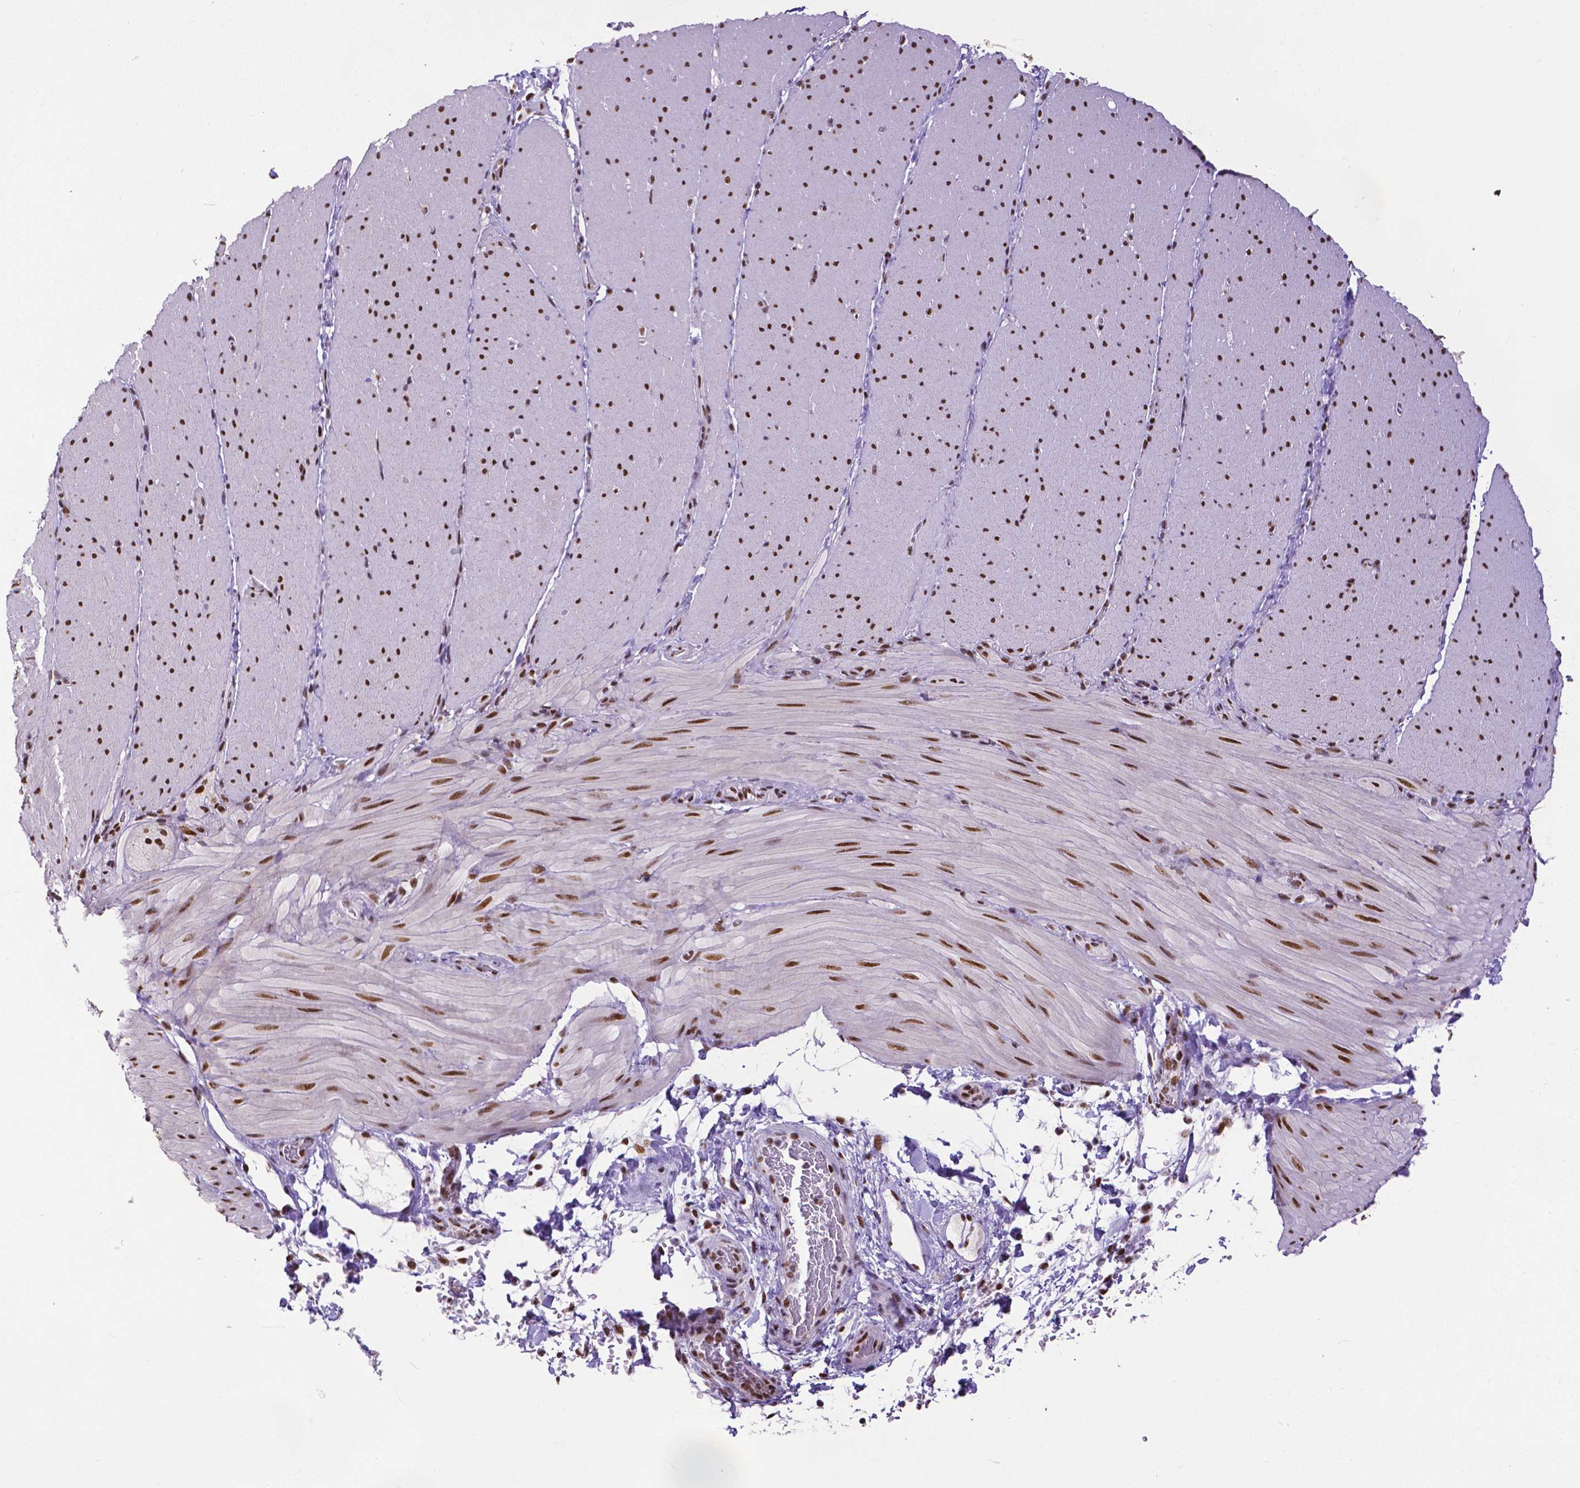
{"staining": {"intensity": "moderate", "quantity": "25%-75%", "location": "nuclear"}, "tissue": "smooth muscle", "cell_type": "Smooth muscle cells", "image_type": "normal", "snomed": [{"axis": "morphology", "description": "Normal tissue, NOS"}, {"axis": "topography", "description": "Smooth muscle"}, {"axis": "topography", "description": "Colon"}], "caption": "About 25%-75% of smooth muscle cells in unremarkable human smooth muscle display moderate nuclear protein expression as visualized by brown immunohistochemical staining.", "gene": "ATRX", "patient": {"sex": "male", "age": 73}}